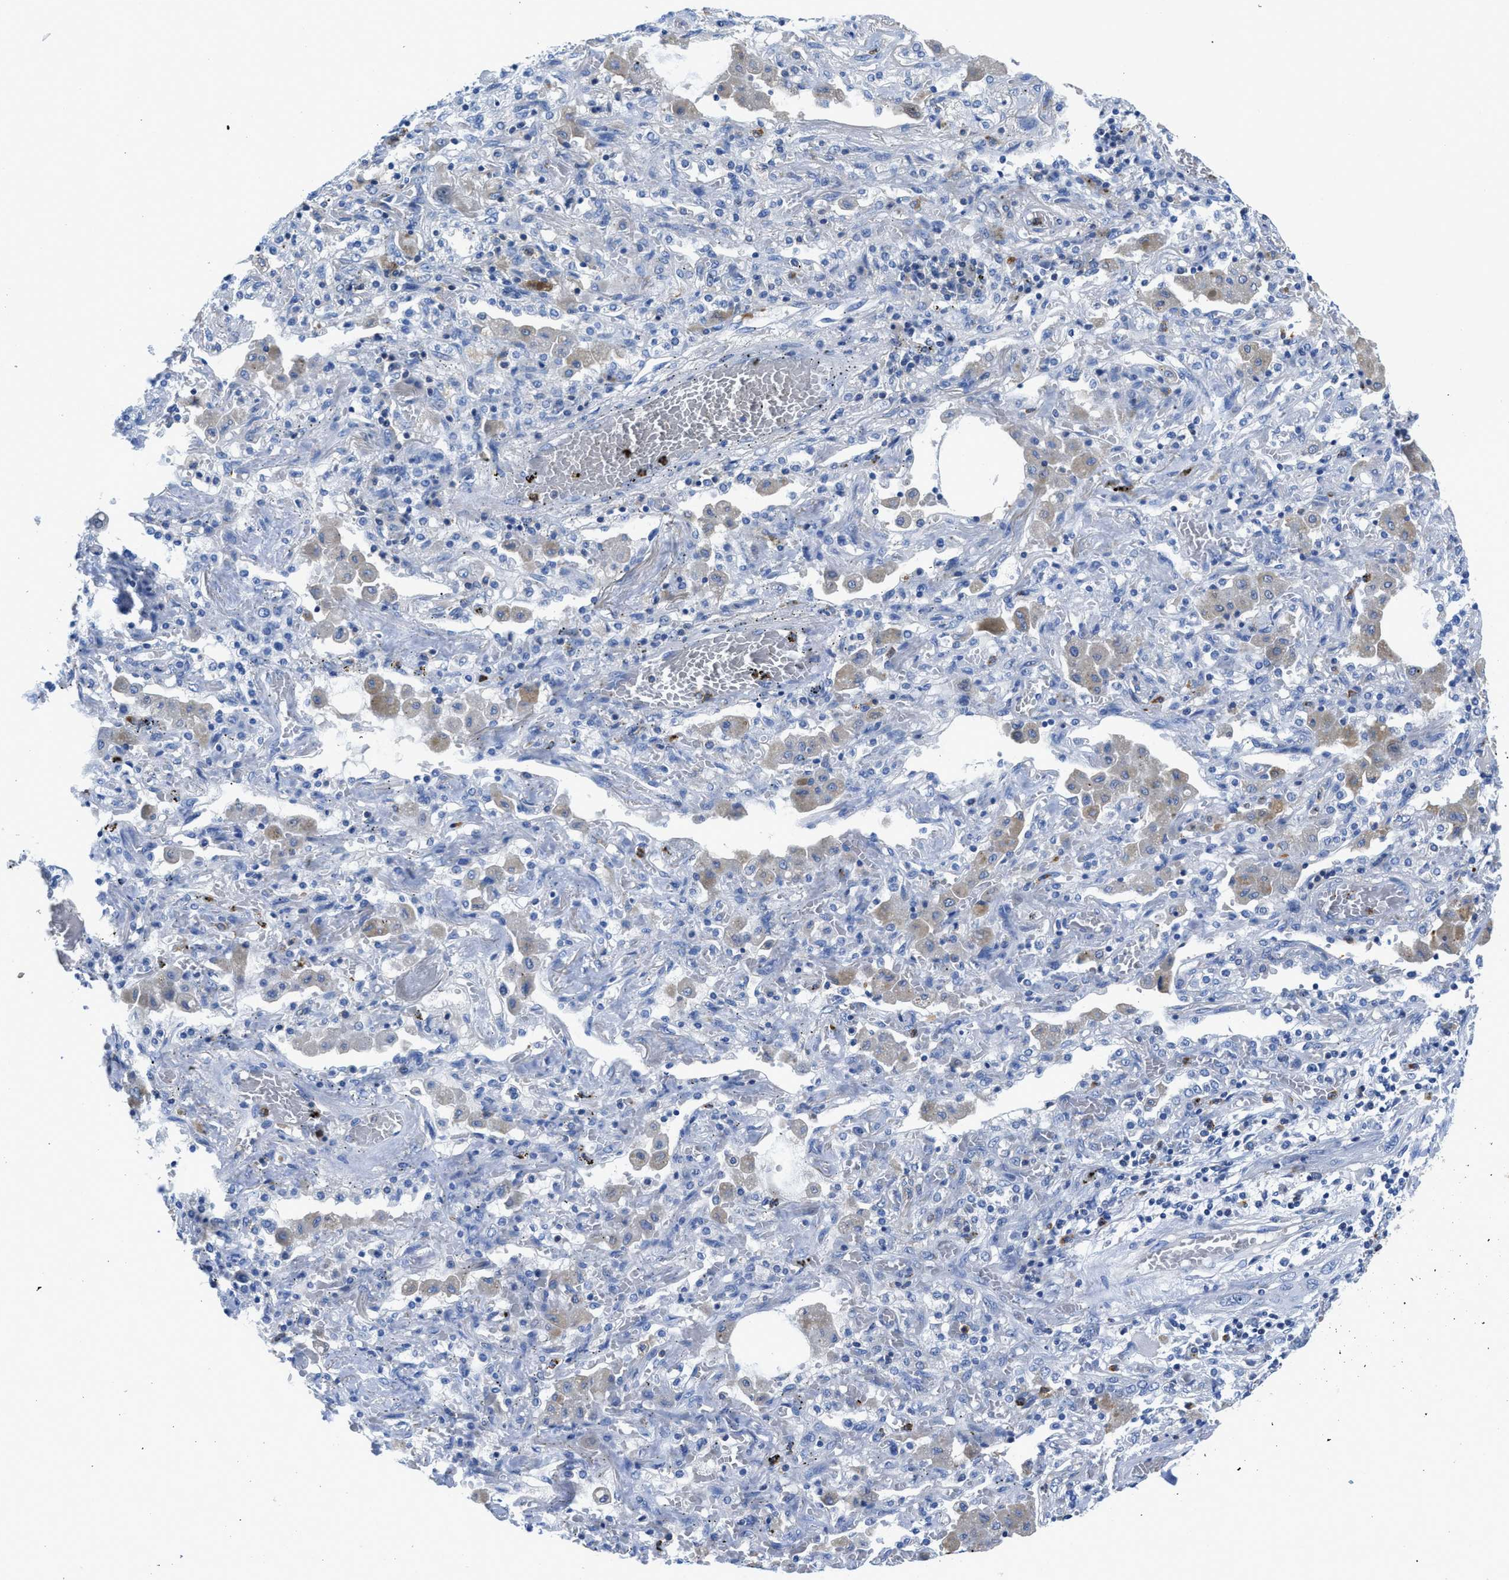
{"staining": {"intensity": "negative", "quantity": "none", "location": "none"}, "tissue": "lung cancer", "cell_type": "Tumor cells", "image_type": "cancer", "snomed": [{"axis": "morphology", "description": "Squamous cell carcinoma, NOS"}, {"axis": "topography", "description": "Lung"}], "caption": "Micrograph shows no protein expression in tumor cells of lung cancer tissue.", "gene": "NEB", "patient": {"sex": "female", "age": 47}}